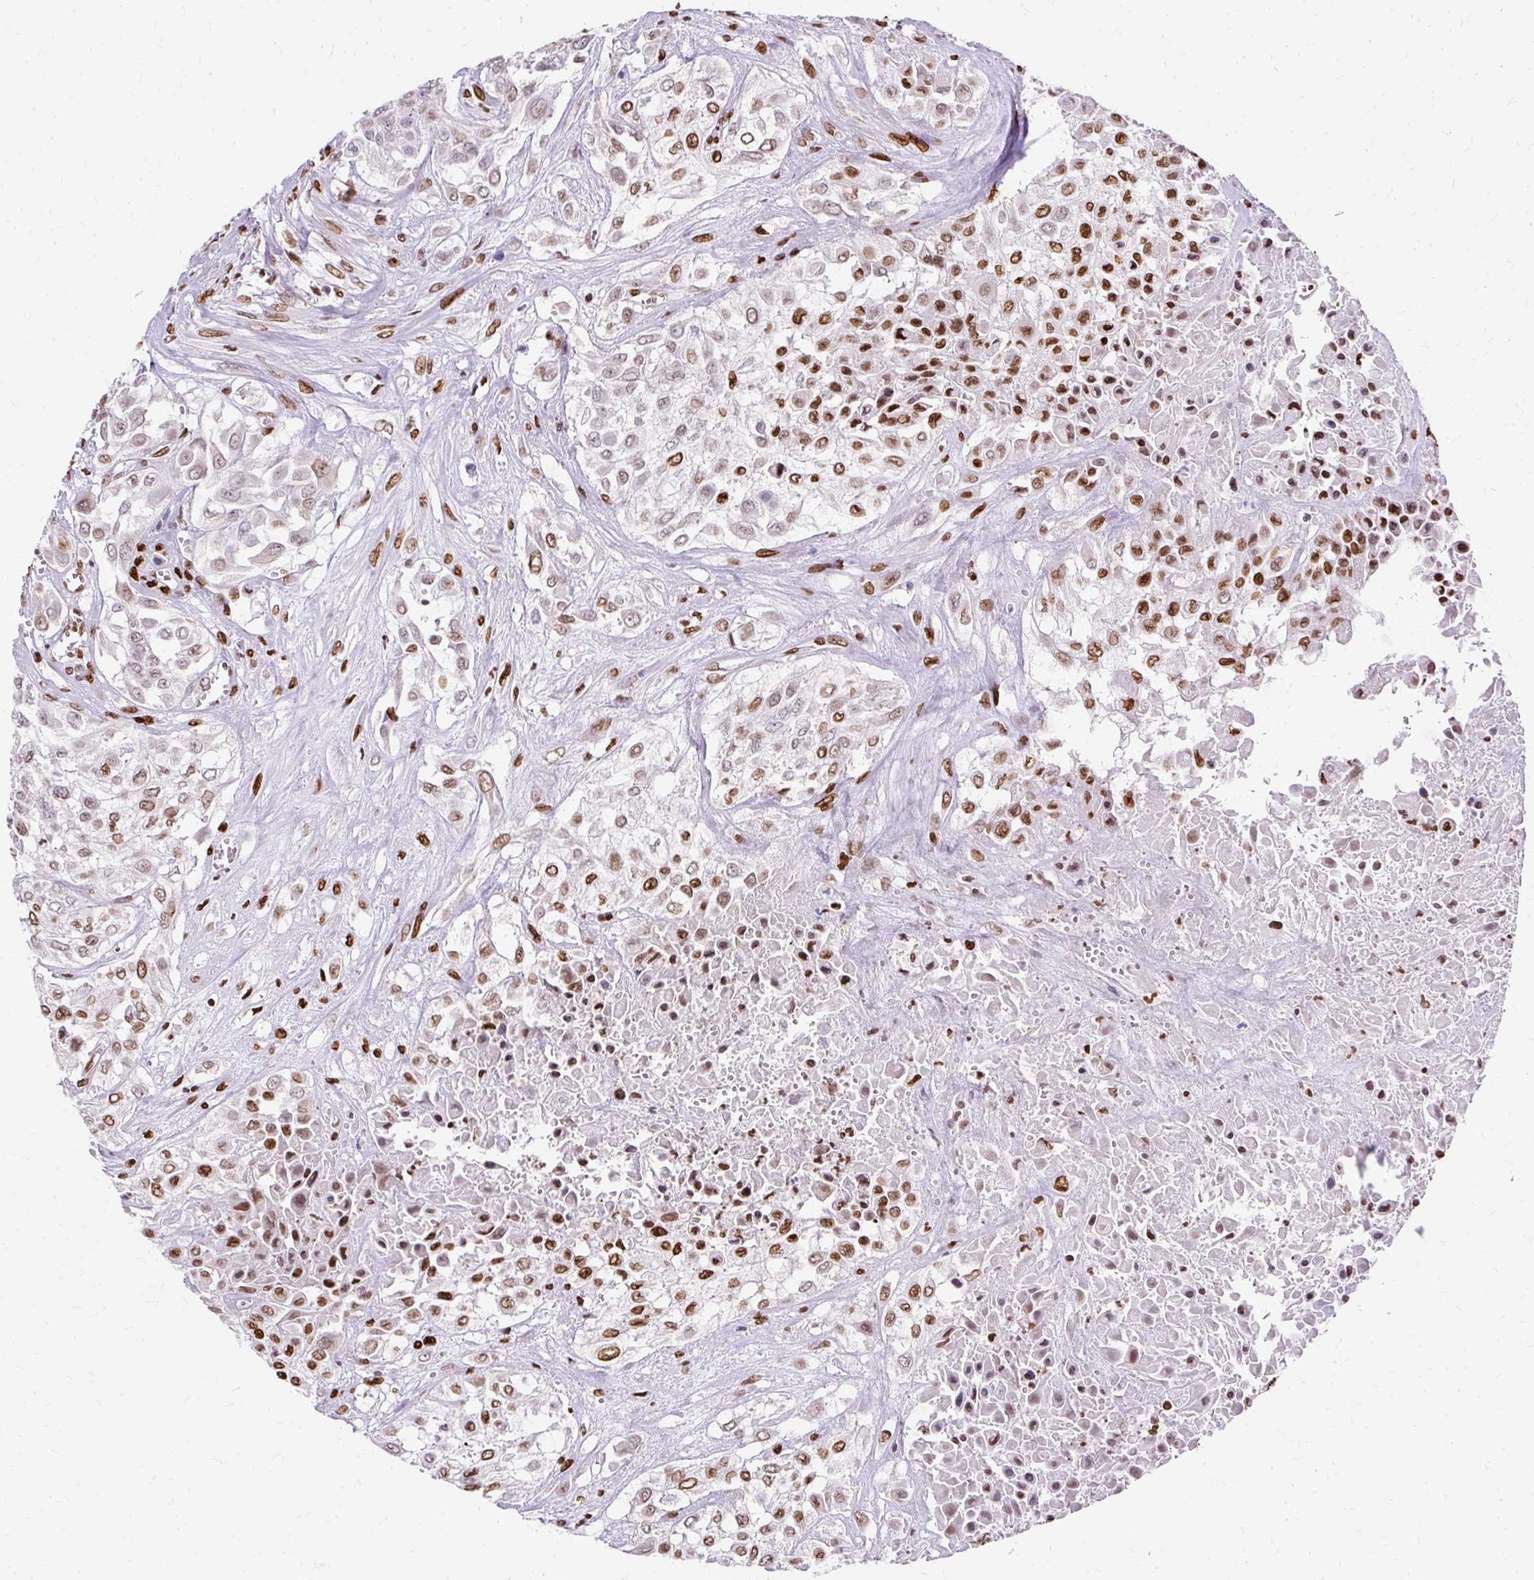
{"staining": {"intensity": "moderate", "quantity": ">75%", "location": "nuclear"}, "tissue": "urothelial cancer", "cell_type": "Tumor cells", "image_type": "cancer", "snomed": [{"axis": "morphology", "description": "Urothelial carcinoma, High grade"}, {"axis": "topography", "description": "Urinary bladder"}], "caption": "Protein staining of urothelial cancer tissue exhibits moderate nuclear positivity in approximately >75% of tumor cells.", "gene": "TMEM184C", "patient": {"sex": "male", "age": 57}}